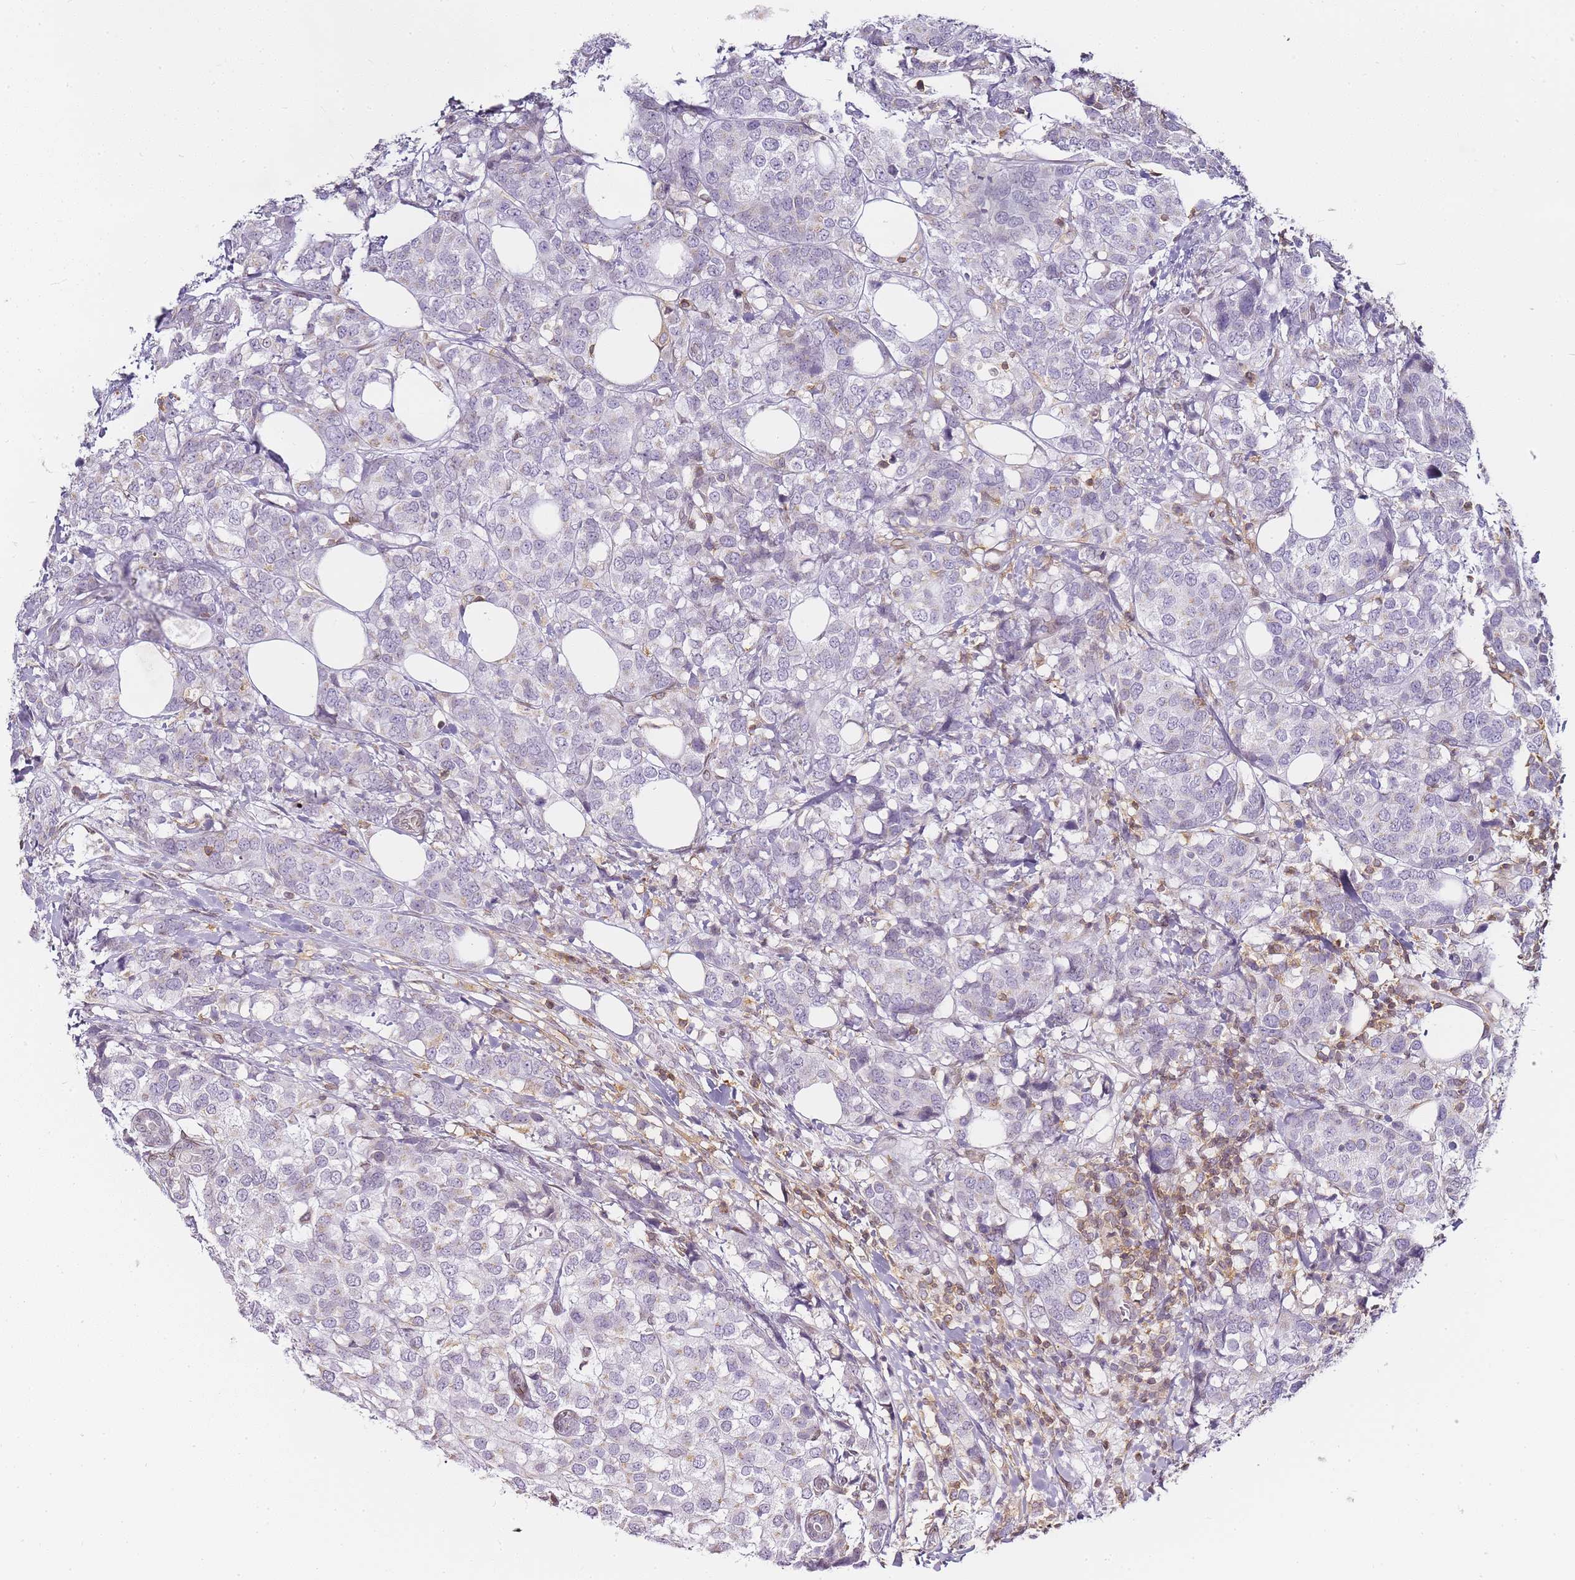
{"staining": {"intensity": "negative", "quantity": "none", "location": "none"}, "tissue": "breast cancer", "cell_type": "Tumor cells", "image_type": "cancer", "snomed": [{"axis": "morphology", "description": "Lobular carcinoma"}, {"axis": "topography", "description": "Breast"}], "caption": "Human lobular carcinoma (breast) stained for a protein using IHC displays no staining in tumor cells.", "gene": "JAKMIP1", "patient": {"sex": "female", "age": 59}}